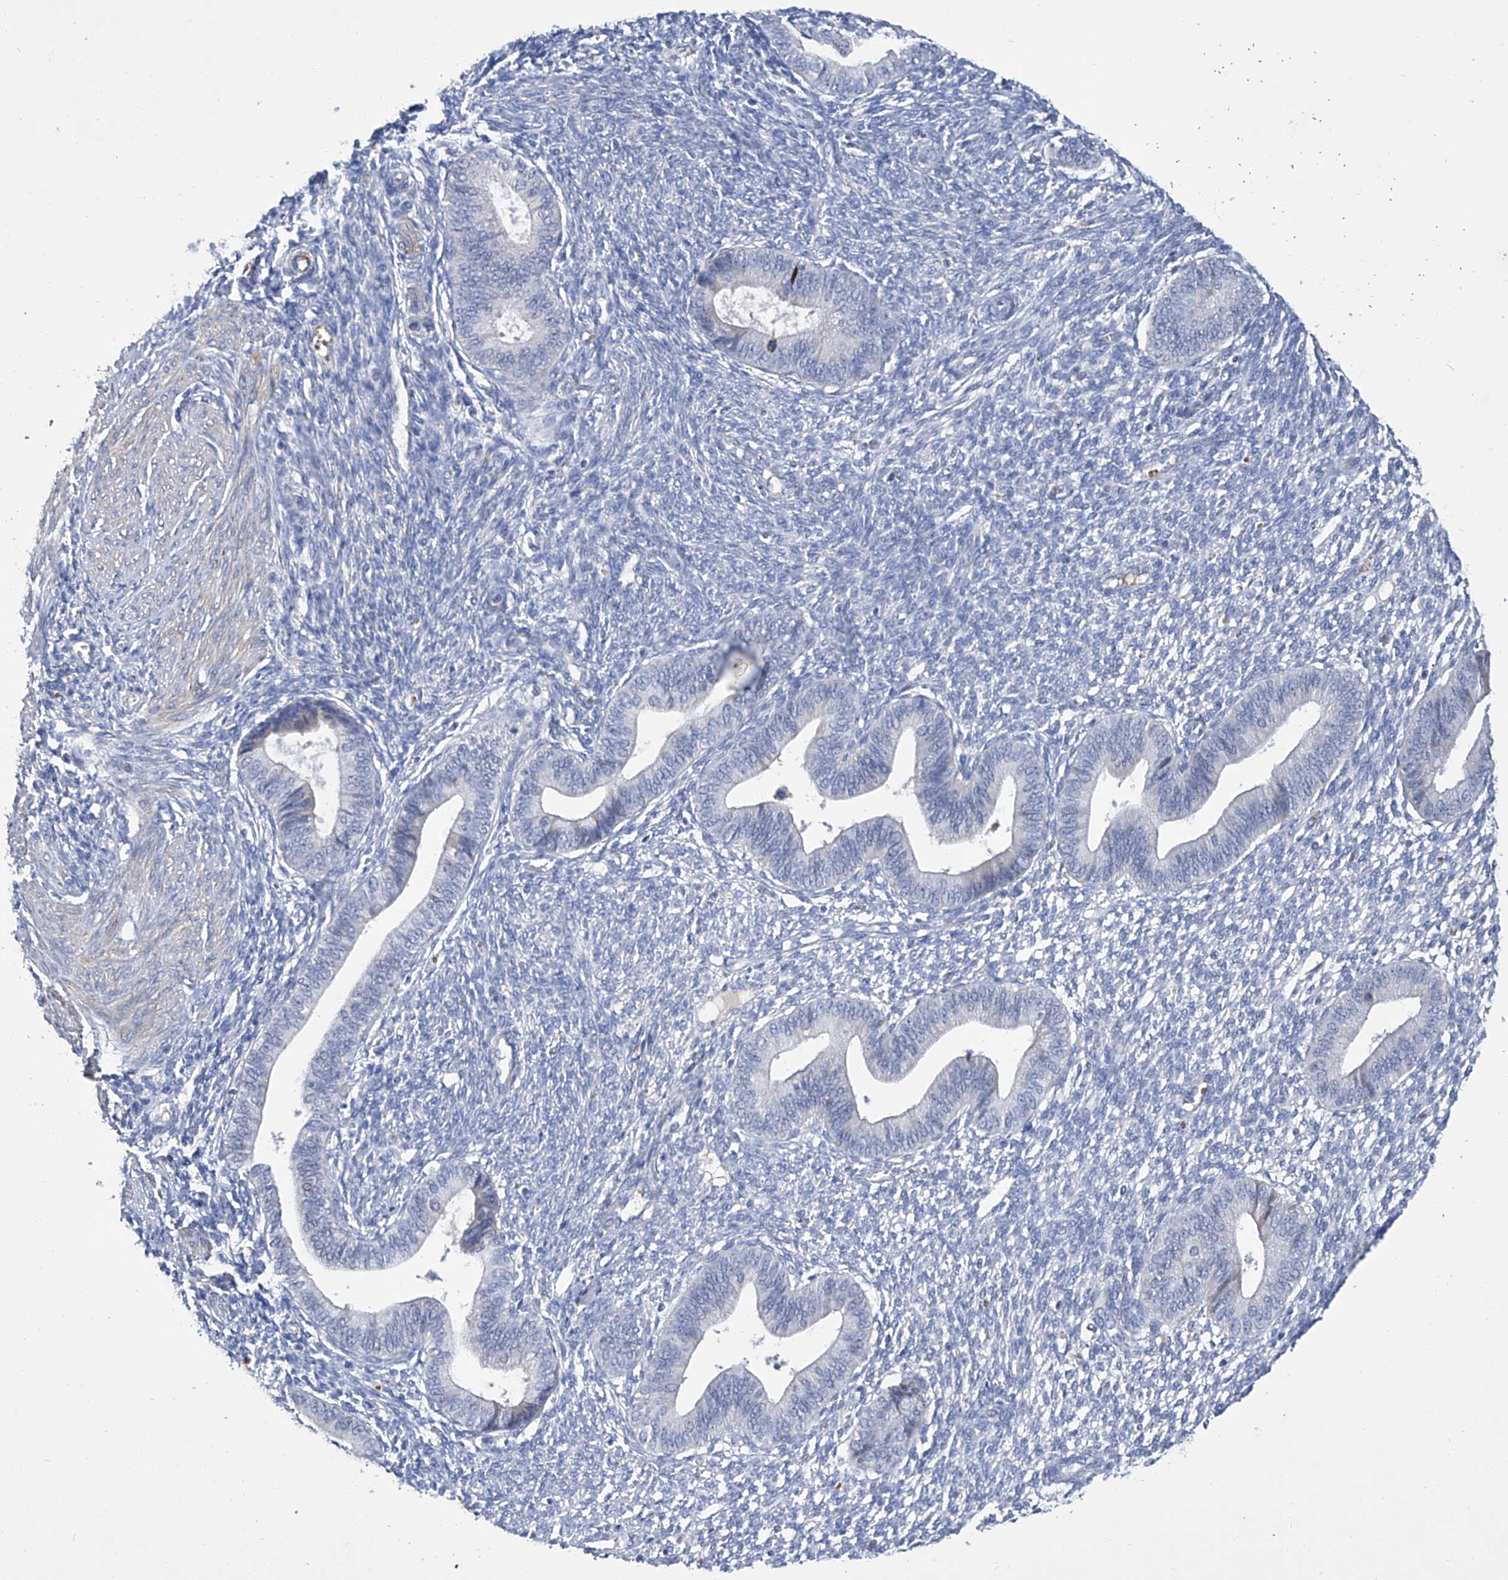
{"staining": {"intensity": "negative", "quantity": "none", "location": "none"}, "tissue": "endometrium", "cell_type": "Cells in endometrial stroma", "image_type": "normal", "snomed": [{"axis": "morphology", "description": "Normal tissue, NOS"}, {"axis": "topography", "description": "Endometrium"}], "caption": "The image exhibits no significant staining in cells in endometrial stroma of endometrium. The staining was performed using DAB to visualize the protein expression in brown, while the nuclei were stained in blue with hematoxylin (Magnification: 20x).", "gene": "GPT", "patient": {"sex": "female", "age": 46}}